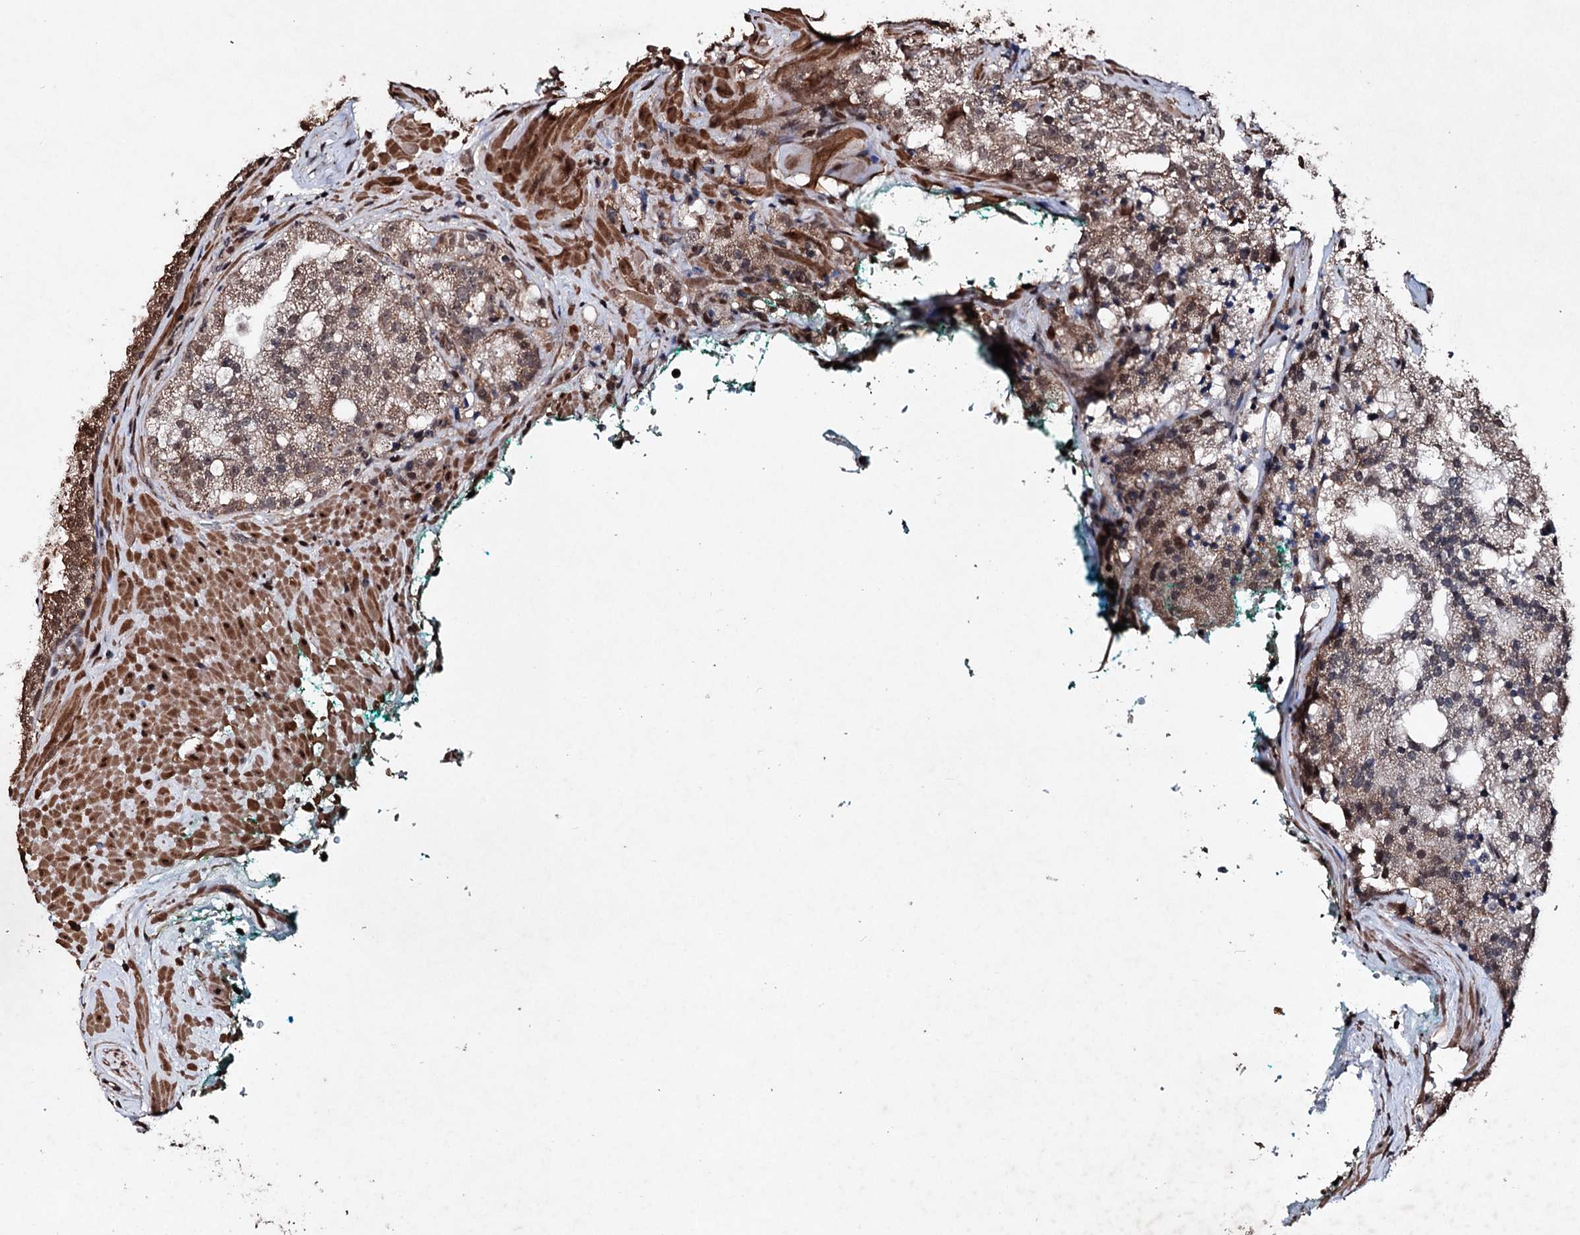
{"staining": {"intensity": "moderate", "quantity": "25%-75%", "location": "cytoplasmic/membranous"}, "tissue": "prostate cancer", "cell_type": "Tumor cells", "image_type": "cancer", "snomed": [{"axis": "morphology", "description": "Adenocarcinoma, High grade"}, {"axis": "topography", "description": "Prostate"}], "caption": "Human prostate cancer (high-grade adenocarcinoma) stained for a protein (brown) displays moderate cytoplasmic/membranous positive expression in approximately 25%-75% of tumor cells.", "gene": "EYA4", "patient": {"sex": "male", "age": 64}}